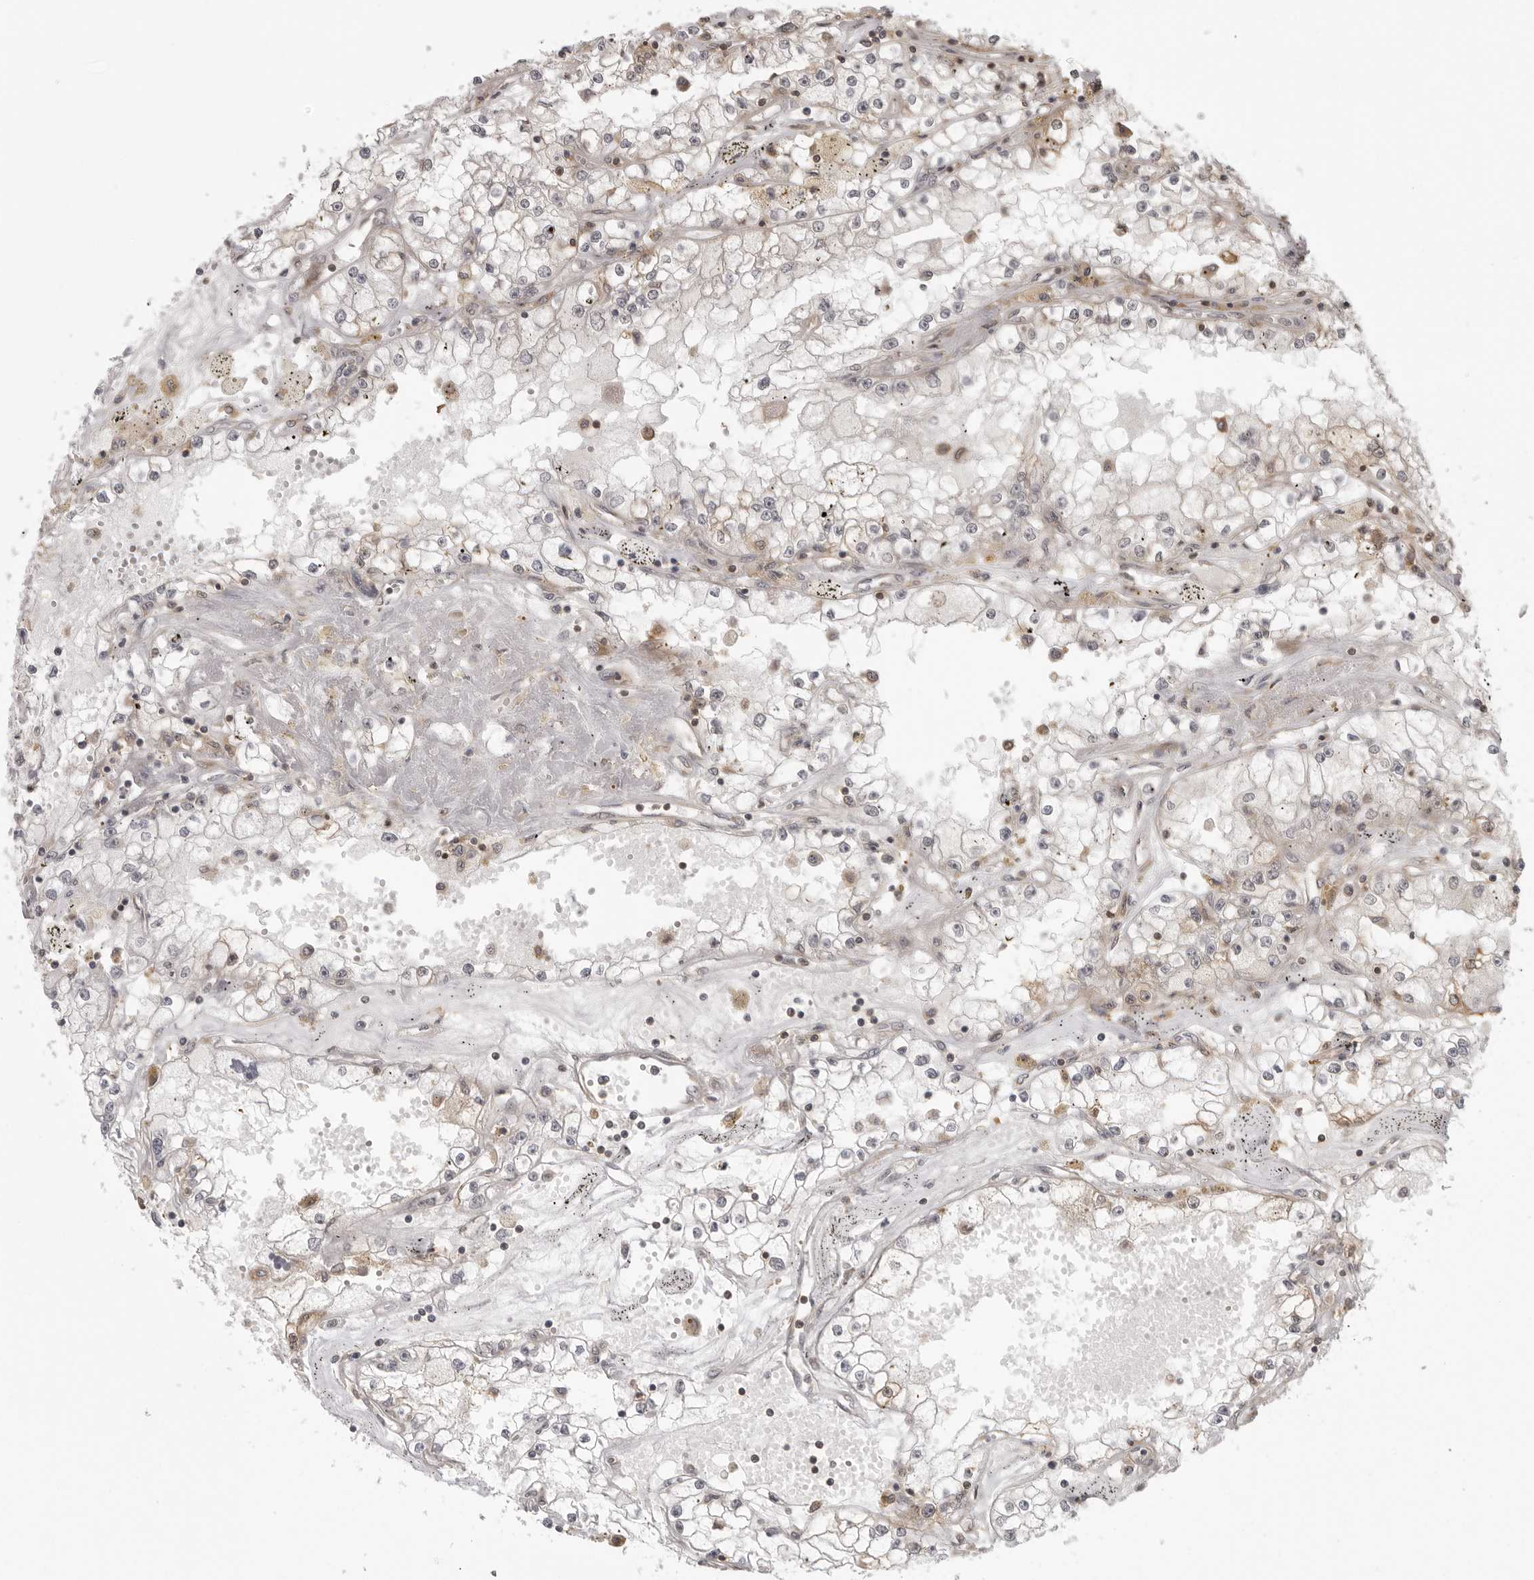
{"staining": {"intensity": "weak", "quantity": "25%-75%", "location": "cytoplasmic/membranous"}, "tissue": "renal cancer", "cell_type": "Tumor cells", "image_type": "cancer", "snomed": [{"axis": "morphology", "description": "Adenocarcinoma, NOS"}, {"axis": "topography", "description": "Kidney"}], "caption": "Weak cytoplasmic/membranous protein staining is seen in about 25%-75% of tumor cells in renal adenocarcinoma. (Stains: DAB in brown, nuclei in blue, Microscopy: brightfield microscopy at high magnification).", "gene": "PRRC2A", "patient": {"sex": "male", "age": 56}}